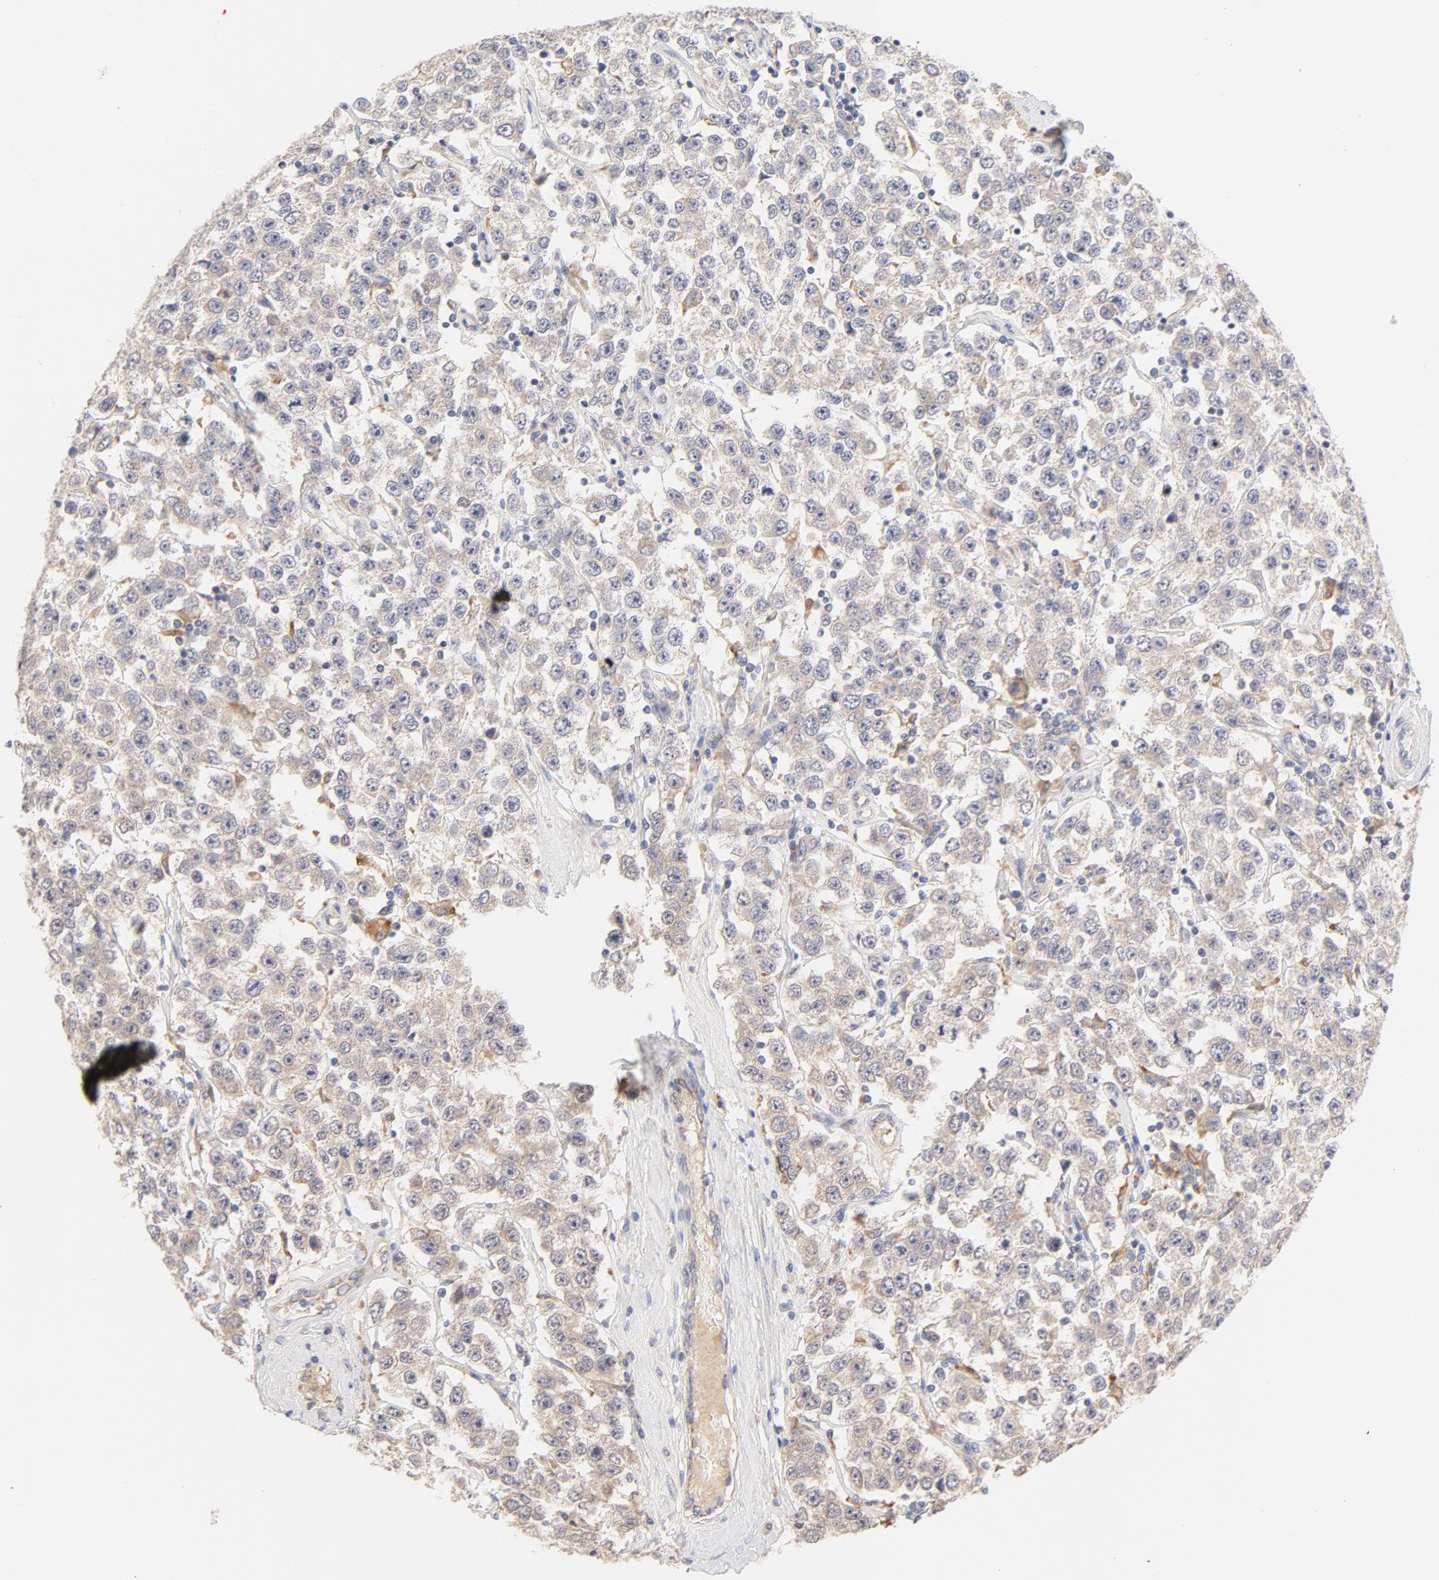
{"staining": {"intensity": "negative", "quantity": "none", "location": "none"}, "tissue": "testis cancer", "cell_type": "Tumor cells", "image_type": "cancer", "snomed": [{"axis": "morphology", "description": "Seminoma, NOS"}, {"axis": "topography", "description": "Testis"}], "caption": "A high-resolution image shows immunohistochemistry (IHC) staining of testis seminoma, which reveals no significant positivity in tumor cells. The staining was performed using DAB to visualize the protein expression in brown, while the nuclei were stained in blue with hematoxylin (Magnification: 20x).", "gene": "MTERF2", "patient": {"sex": "male", "age": 52}}